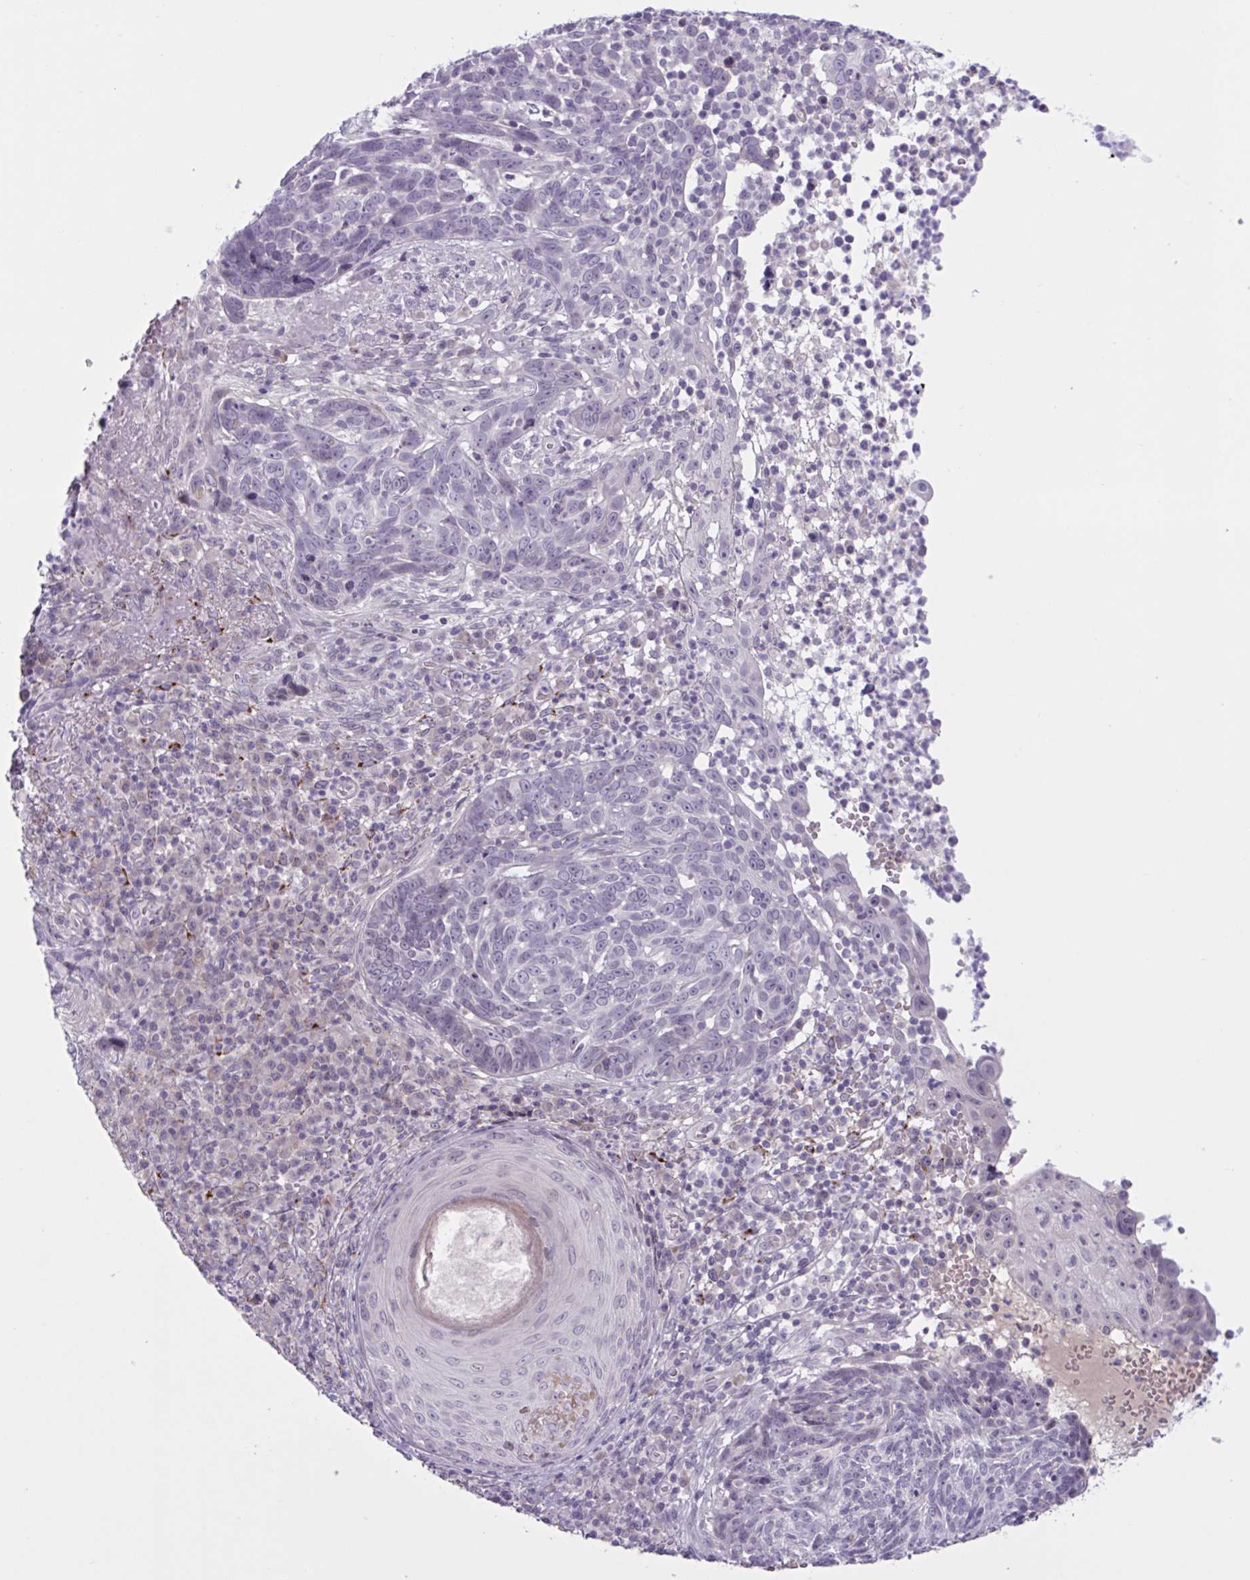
{"staining": {"intensity": "negative", "quantity": "none", "location": "none"}, "tissue": "skin cancer", "cell_type": "Tumor cells", "image_type": "cancer", "snomed": [{"axis": "morphology", "description": "Basal cell carcinoma"}, {"axis": "topography", "description": "Skin"}, {"axis": "topography", "description": "Skin of face"}], "caption": "An immunohistochemistry (IHC) photomicrograph of skin cancer is shown. There is no staining in tumor cells of skin cancer.", "gene": "RFPL4B", "patient": {"sex": "female", "age": 95}}